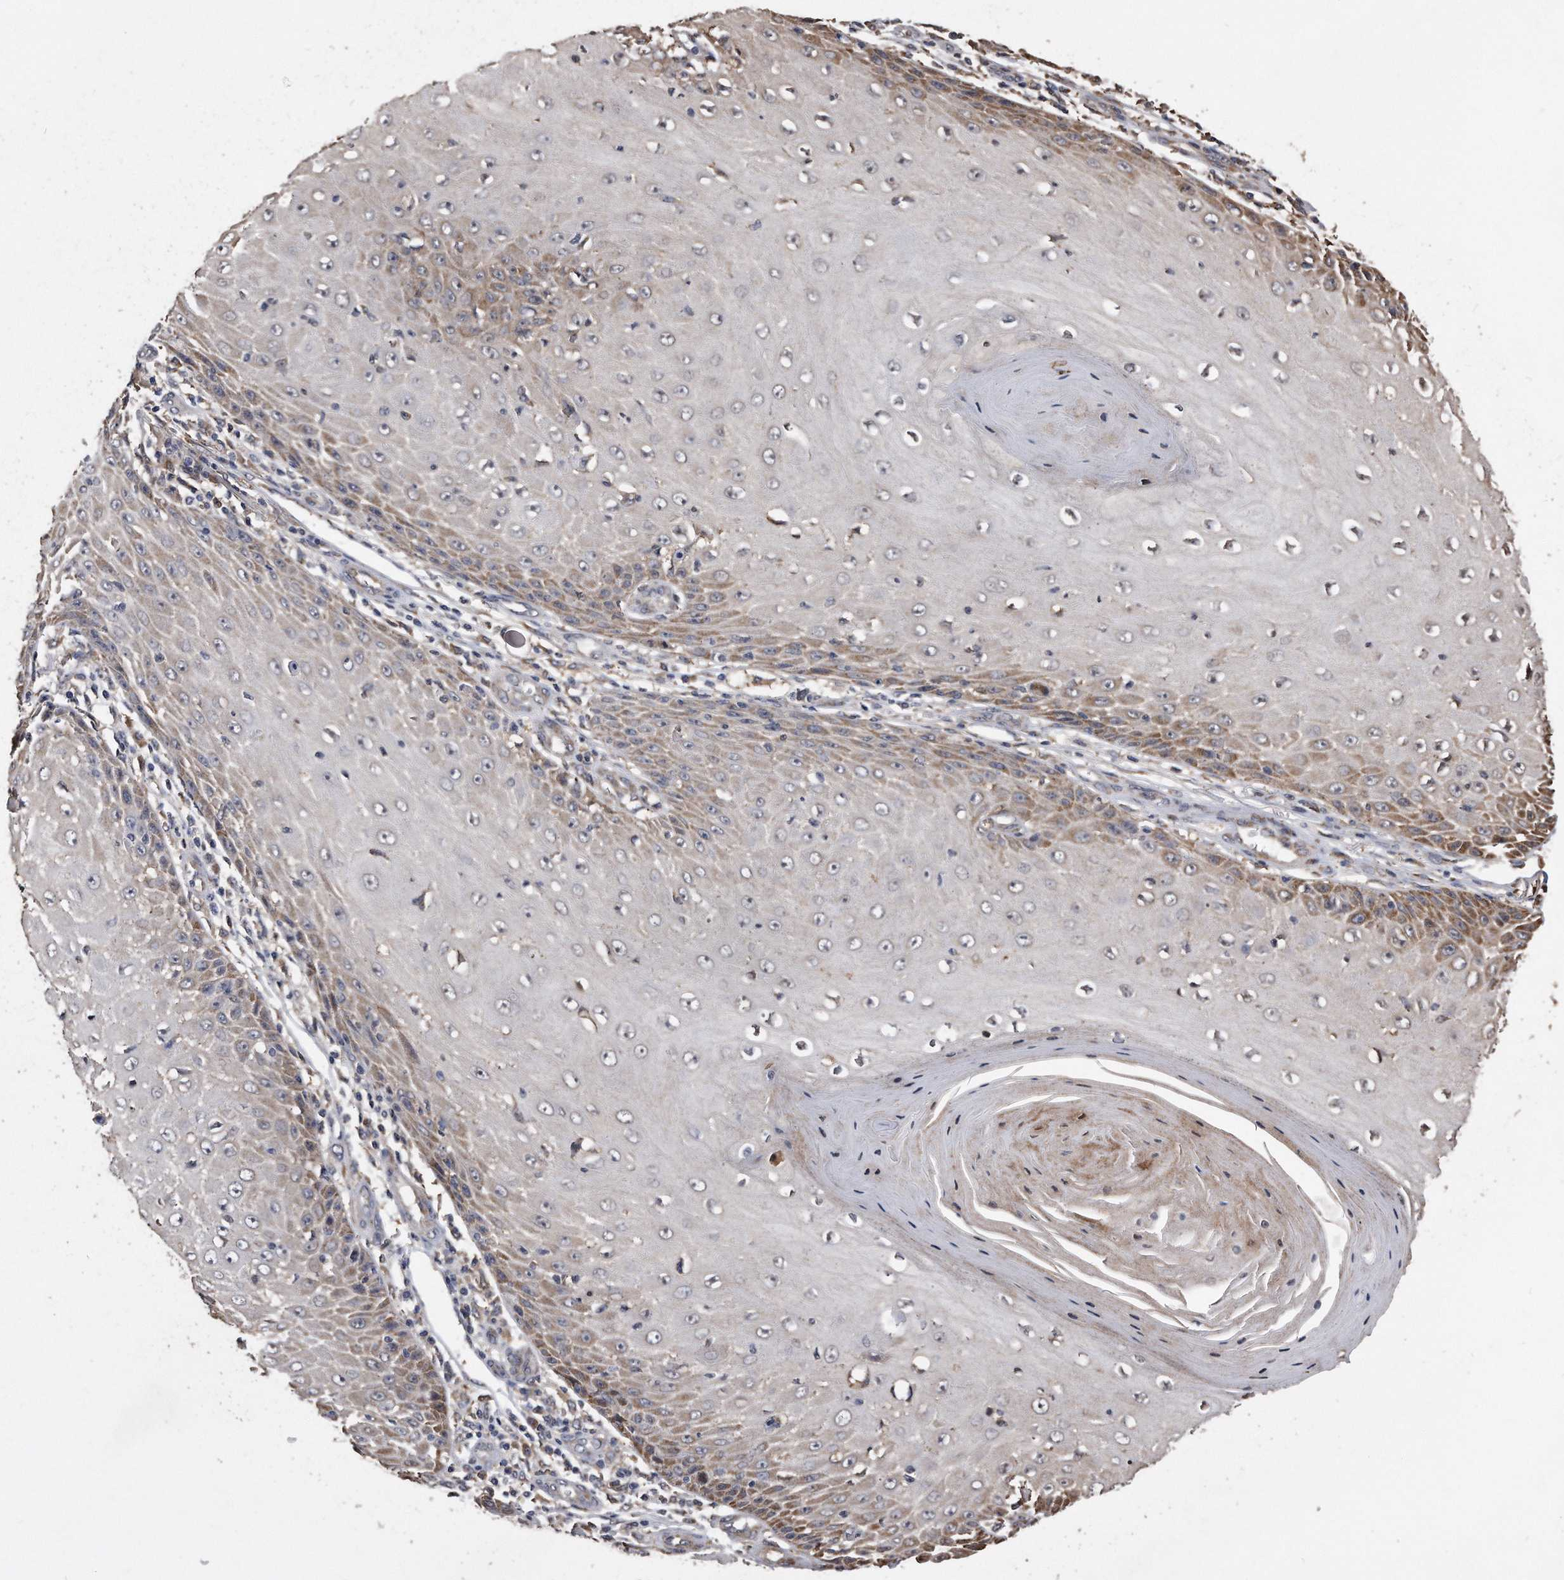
{"staining": {"intensity": "weak", "quantity": "<25%", "location": "cytoplasmic/membranous"}, "tissue": "skin cancer", "cell_type": "Tumor cells", "image_type": "cancer", "snomed": [{"axis": "morphology", "description": "Squamous cell carcinoma, NOS"}, {"axis": "topography", "description": "Skin"}], "caption": "A high-resolution photomicrograph shows immunohistochemistry (IHC) staining of squamous cell carcinoma (skin), which exhibits no significant staining in tumor cells. (DAB (3,3'-diaminobenzidine) immunohistochemistry with hematoxylin counter stain).", "gene": "IL20RA", "patient": {"sex": "female", "age": 73}}